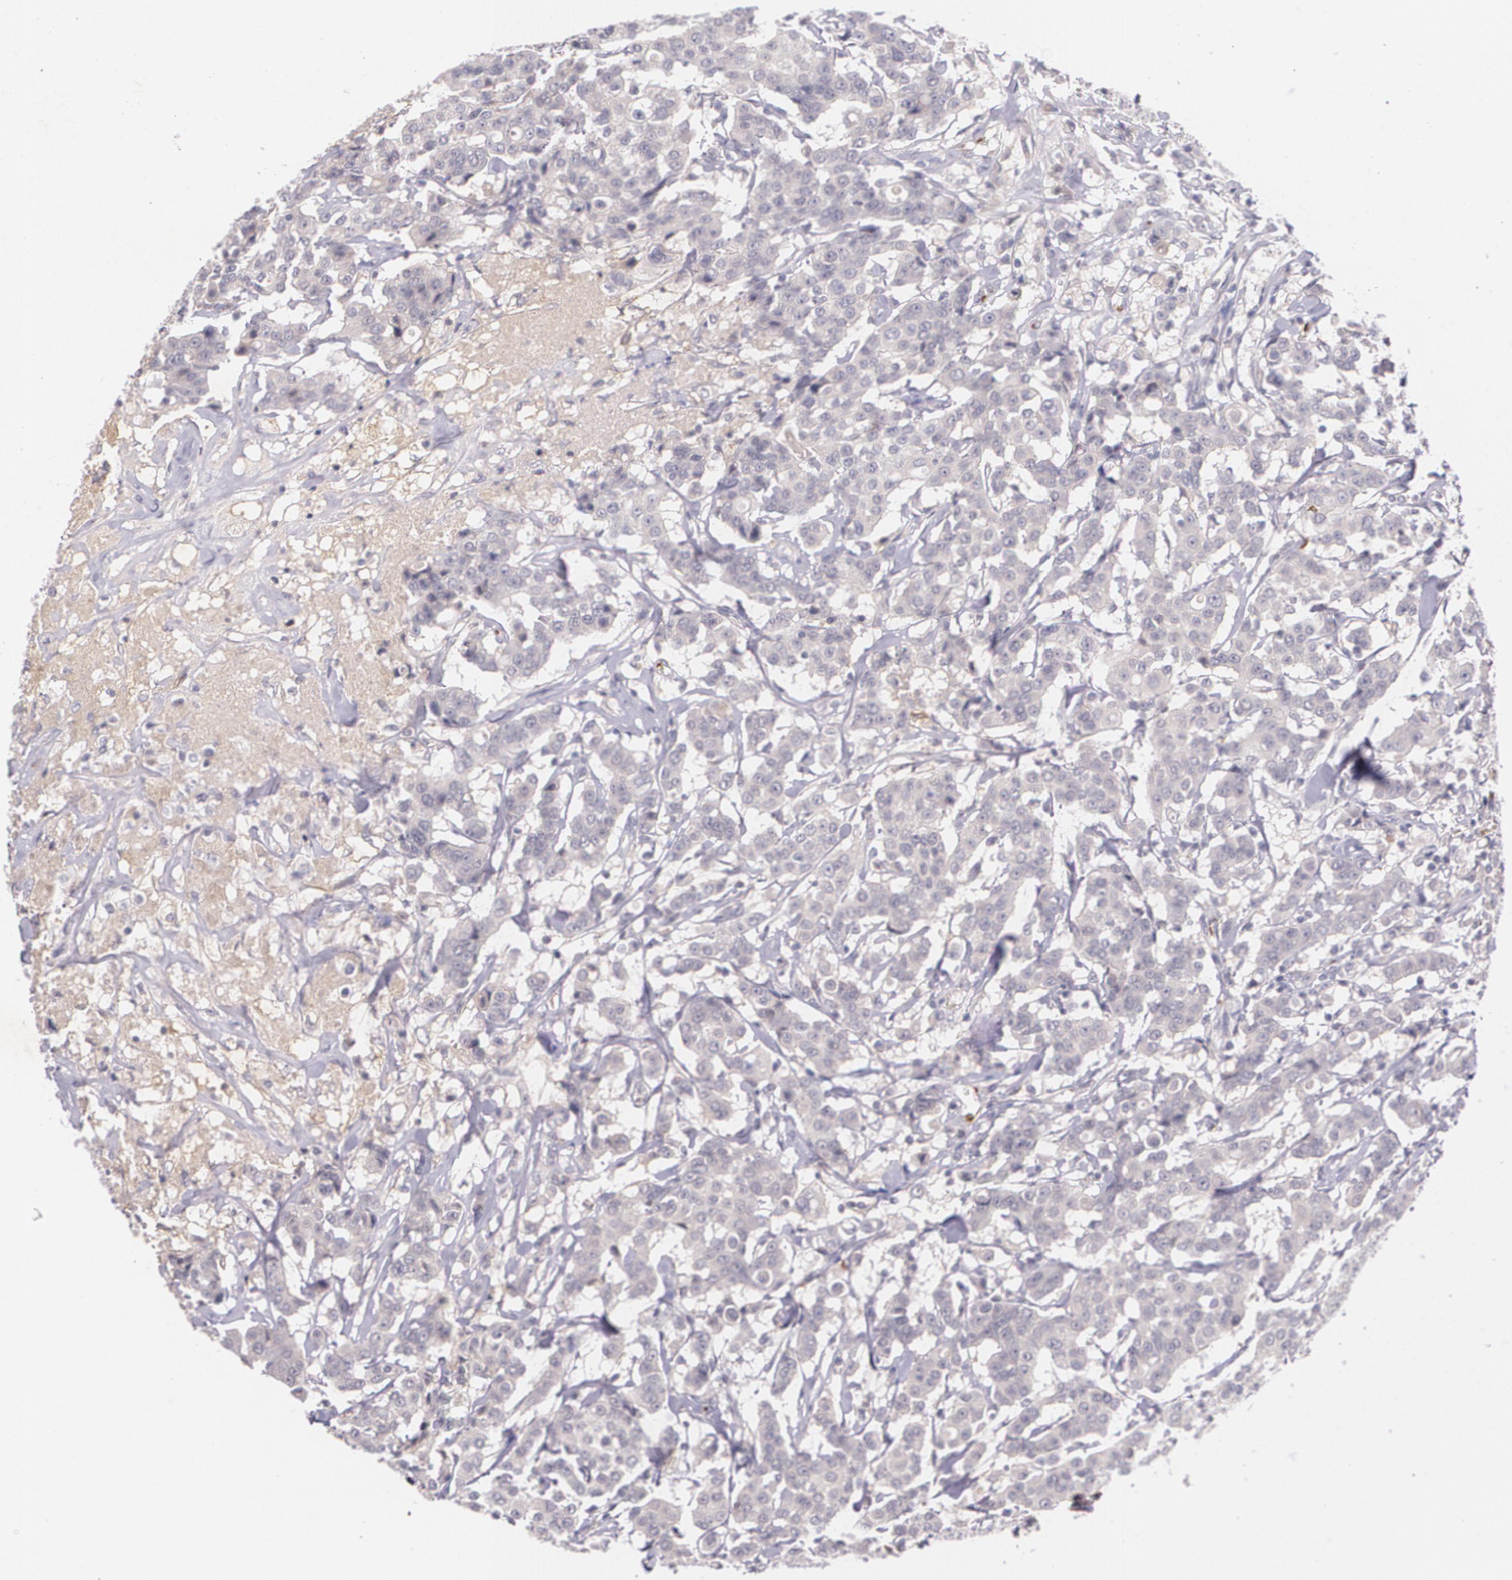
{"staining": {"intensity": "weak", "quantity": ">75%", "location": "cytoplasmic/membranous"}, "tissue": "breast cancer", "cell_type": "Tumor cells", "image_type": "cancer", "snomed": [{"axis": "morphology", "description": "Duct carcinoma"}, {"axis": "topography", "description": "Breast"}], "caption": "A high-resolution image shows immunohistochemistry staining of breast intraductal carcinoma, which reveals weak cytoplasmic/membranous expression in about >75% of tumor cells.", "gene": "TM4SF1", "patient": {"sex": "female", "age": 27}}